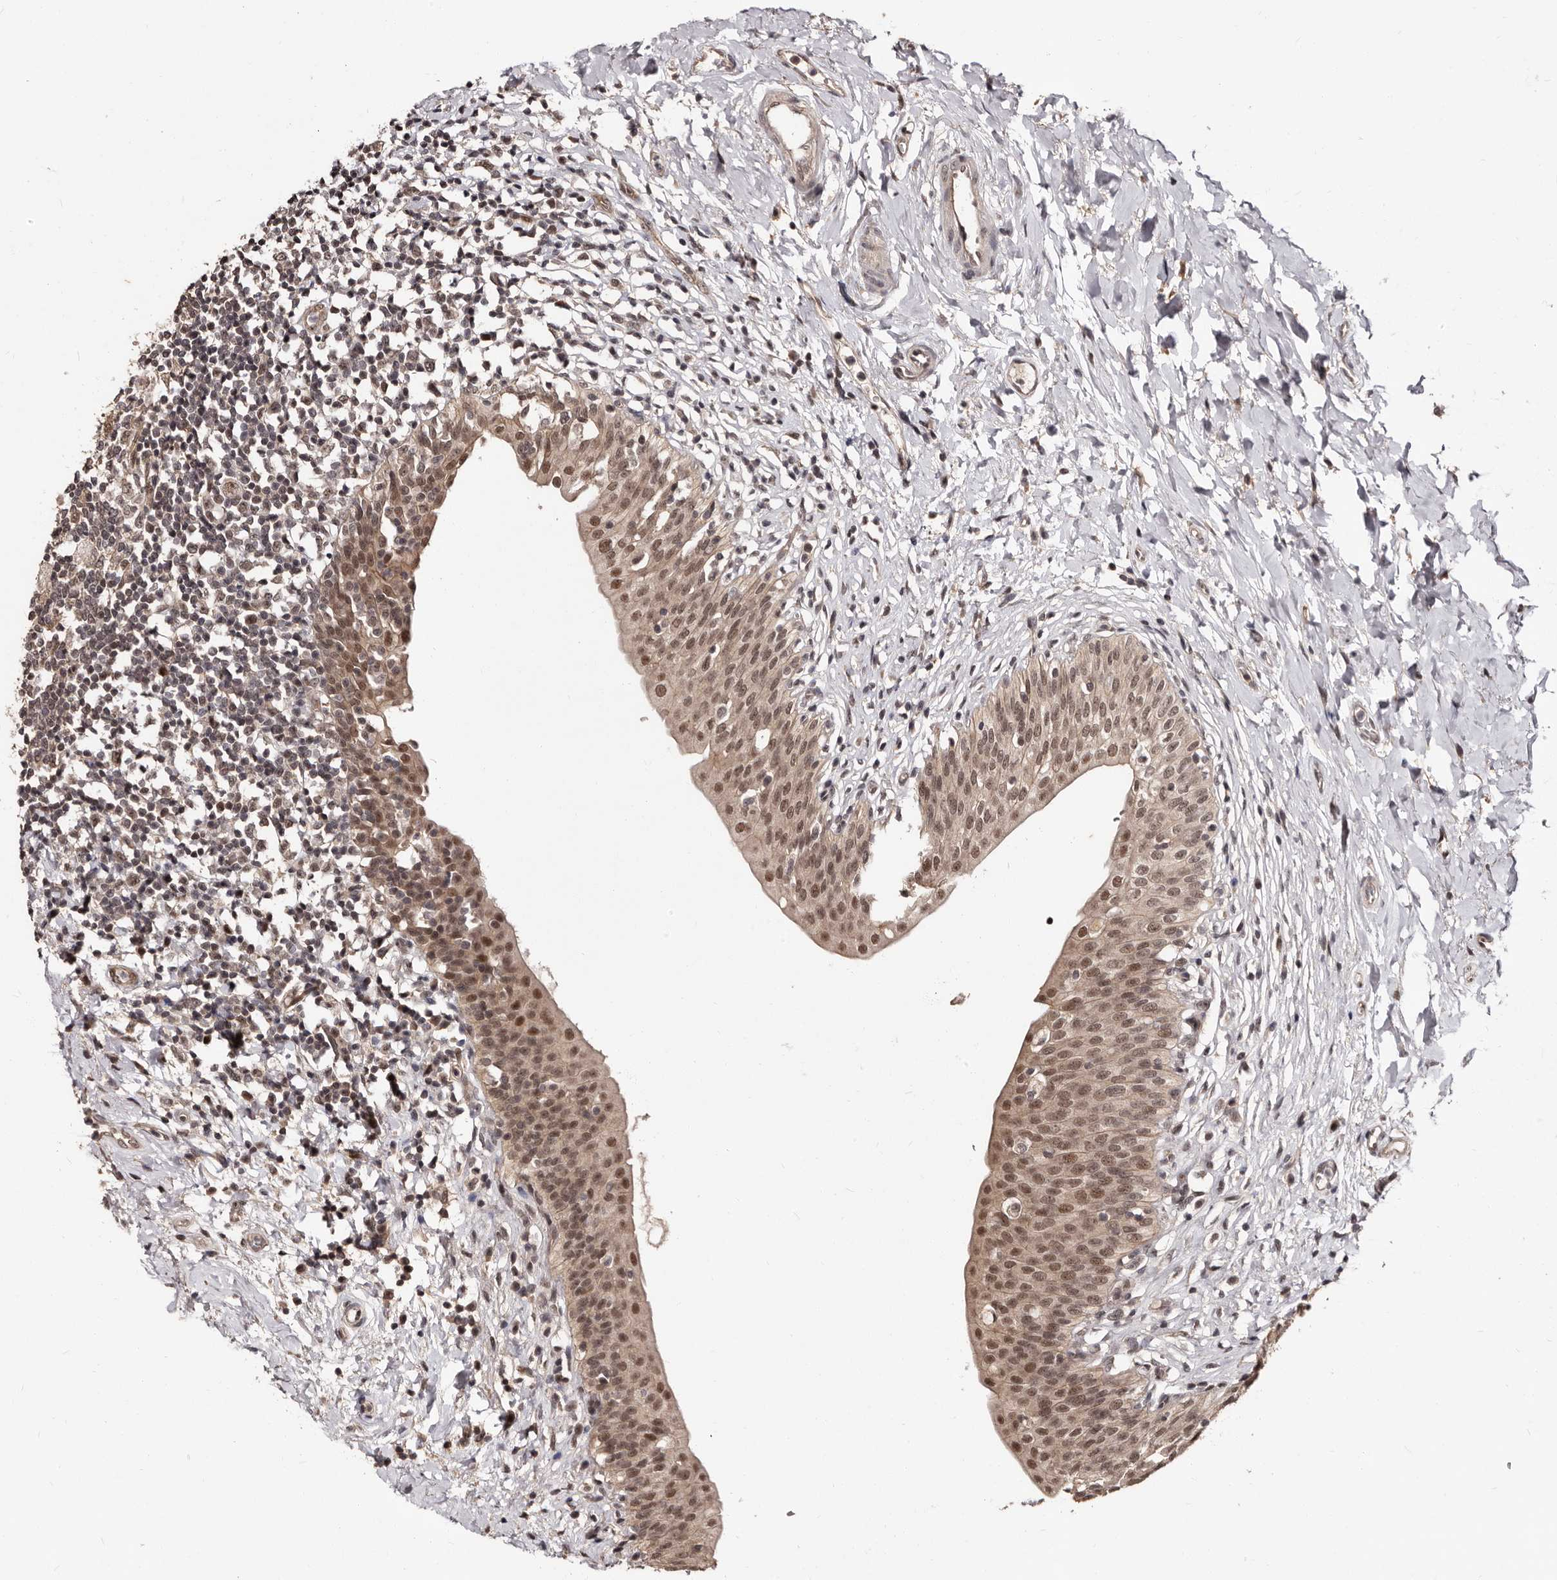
{"staining": {"intensity": "moderate", "quantity": ">75%", "location": "cytoplasmic/membranous,nuclear"}, "tissue": "urinary bladder", "cell_type": "Urothelial cells", "image_type": "normal", "snomed": [{"axis": "morphology", "description": "Normal tissue, NOS"}, {"axis": "topography", "description": "Urinary bladder"}], "caption": "Urinary bladder stained for a protein shows moderate cytoplasmic/membranous,nuclear positivity in urothelial cells. (DAB (3,3'-diaminobenzidine) IHC with brightfield microscopy, high magnification).", "gene": "TBC1D22B", "patient": {"sex": "male", "age": 83}}